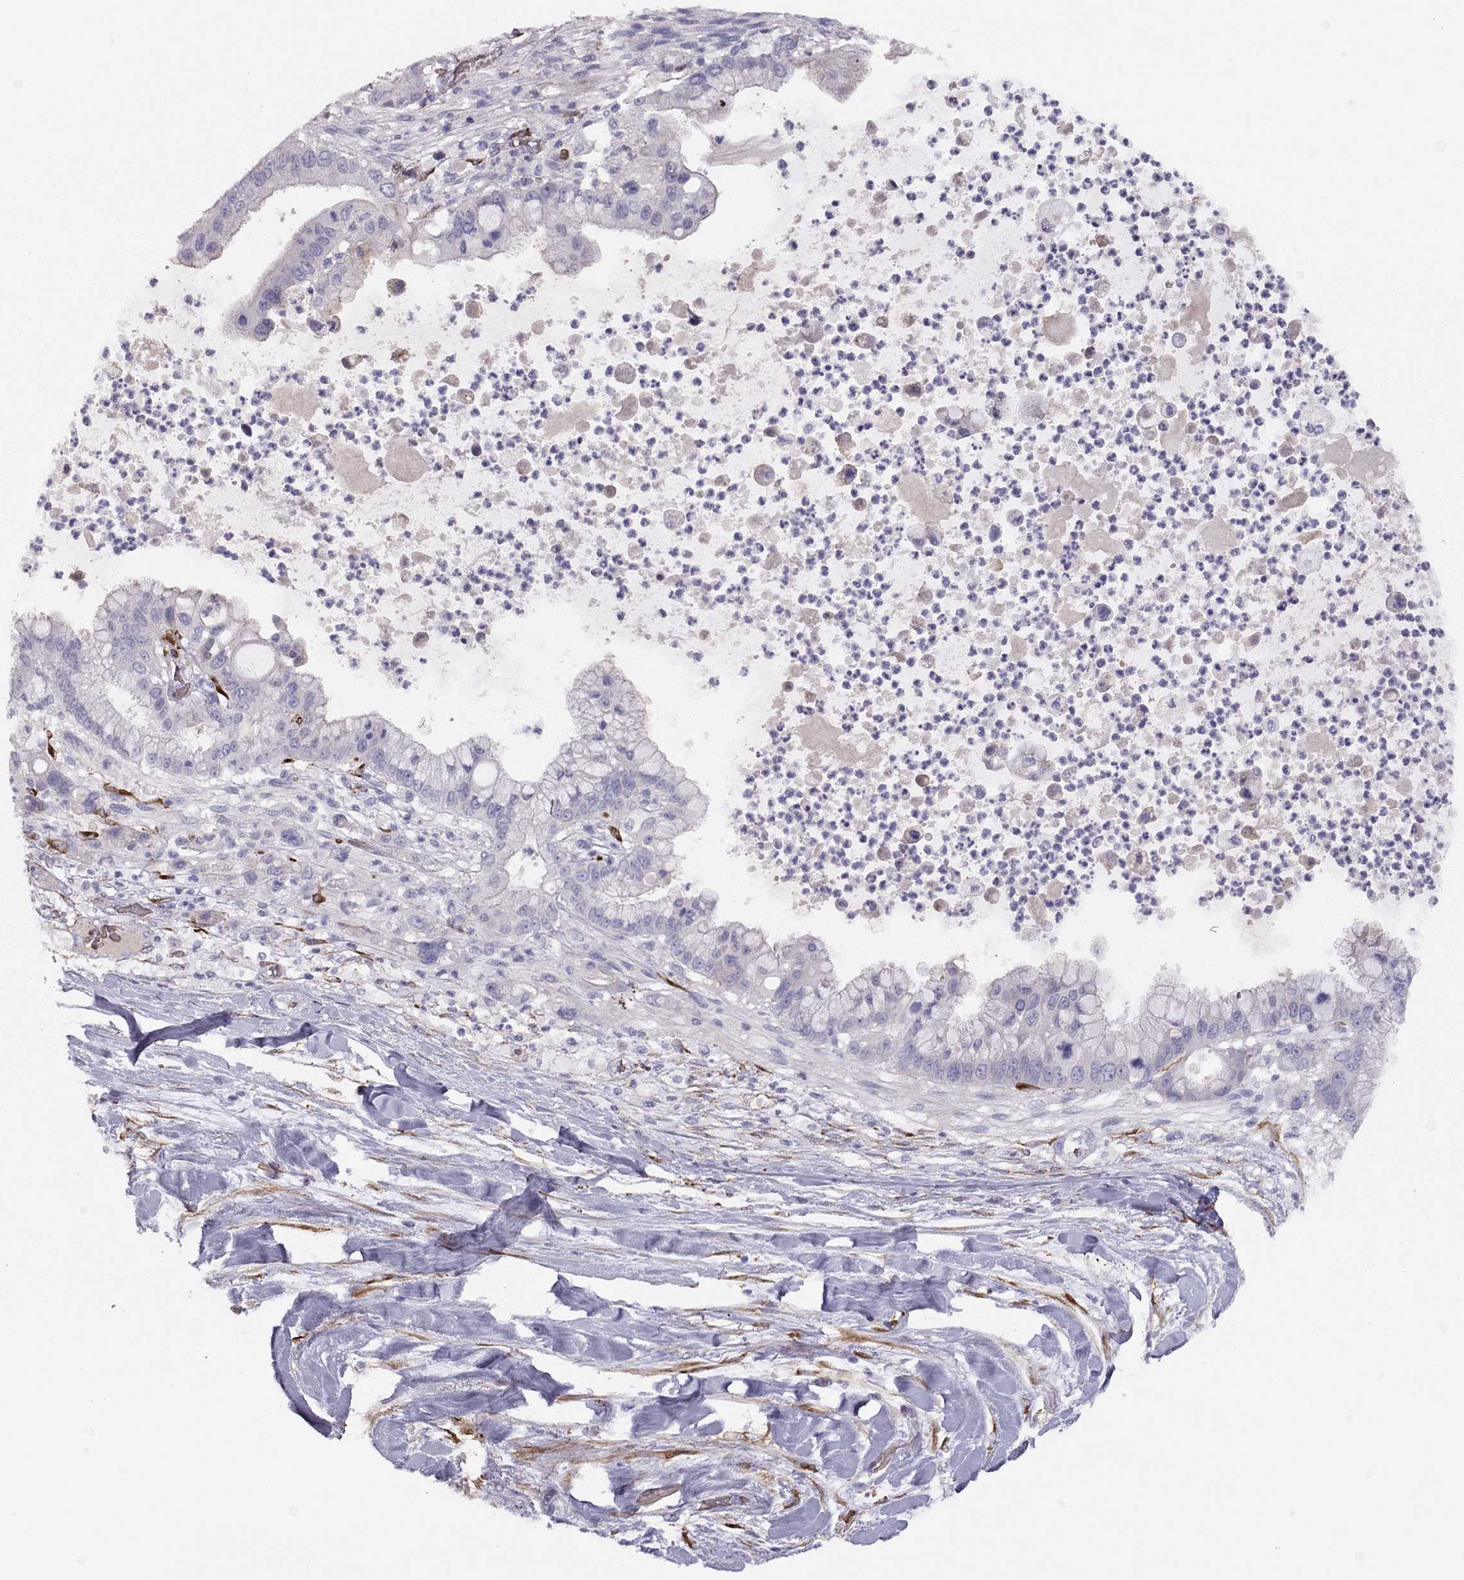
{"staining": {"intensity": "negative", "quantity": "none", "location": "none"}, "tissue": "liver cancer", "cell_type": "Tumor cells", "image_type": "cancer", "snomed": [{"axis": "morphology", "description": "Cholangiocarcinoma"}, {"axis": "topography", "description": "Liver"}], "caption": "Immunohistochemistry of liver cancer (cholangiocarcinoma) exhibits no expression in tumor cells.", "gene": "RHD", "patient": {"sex": "female", "age": 54}}